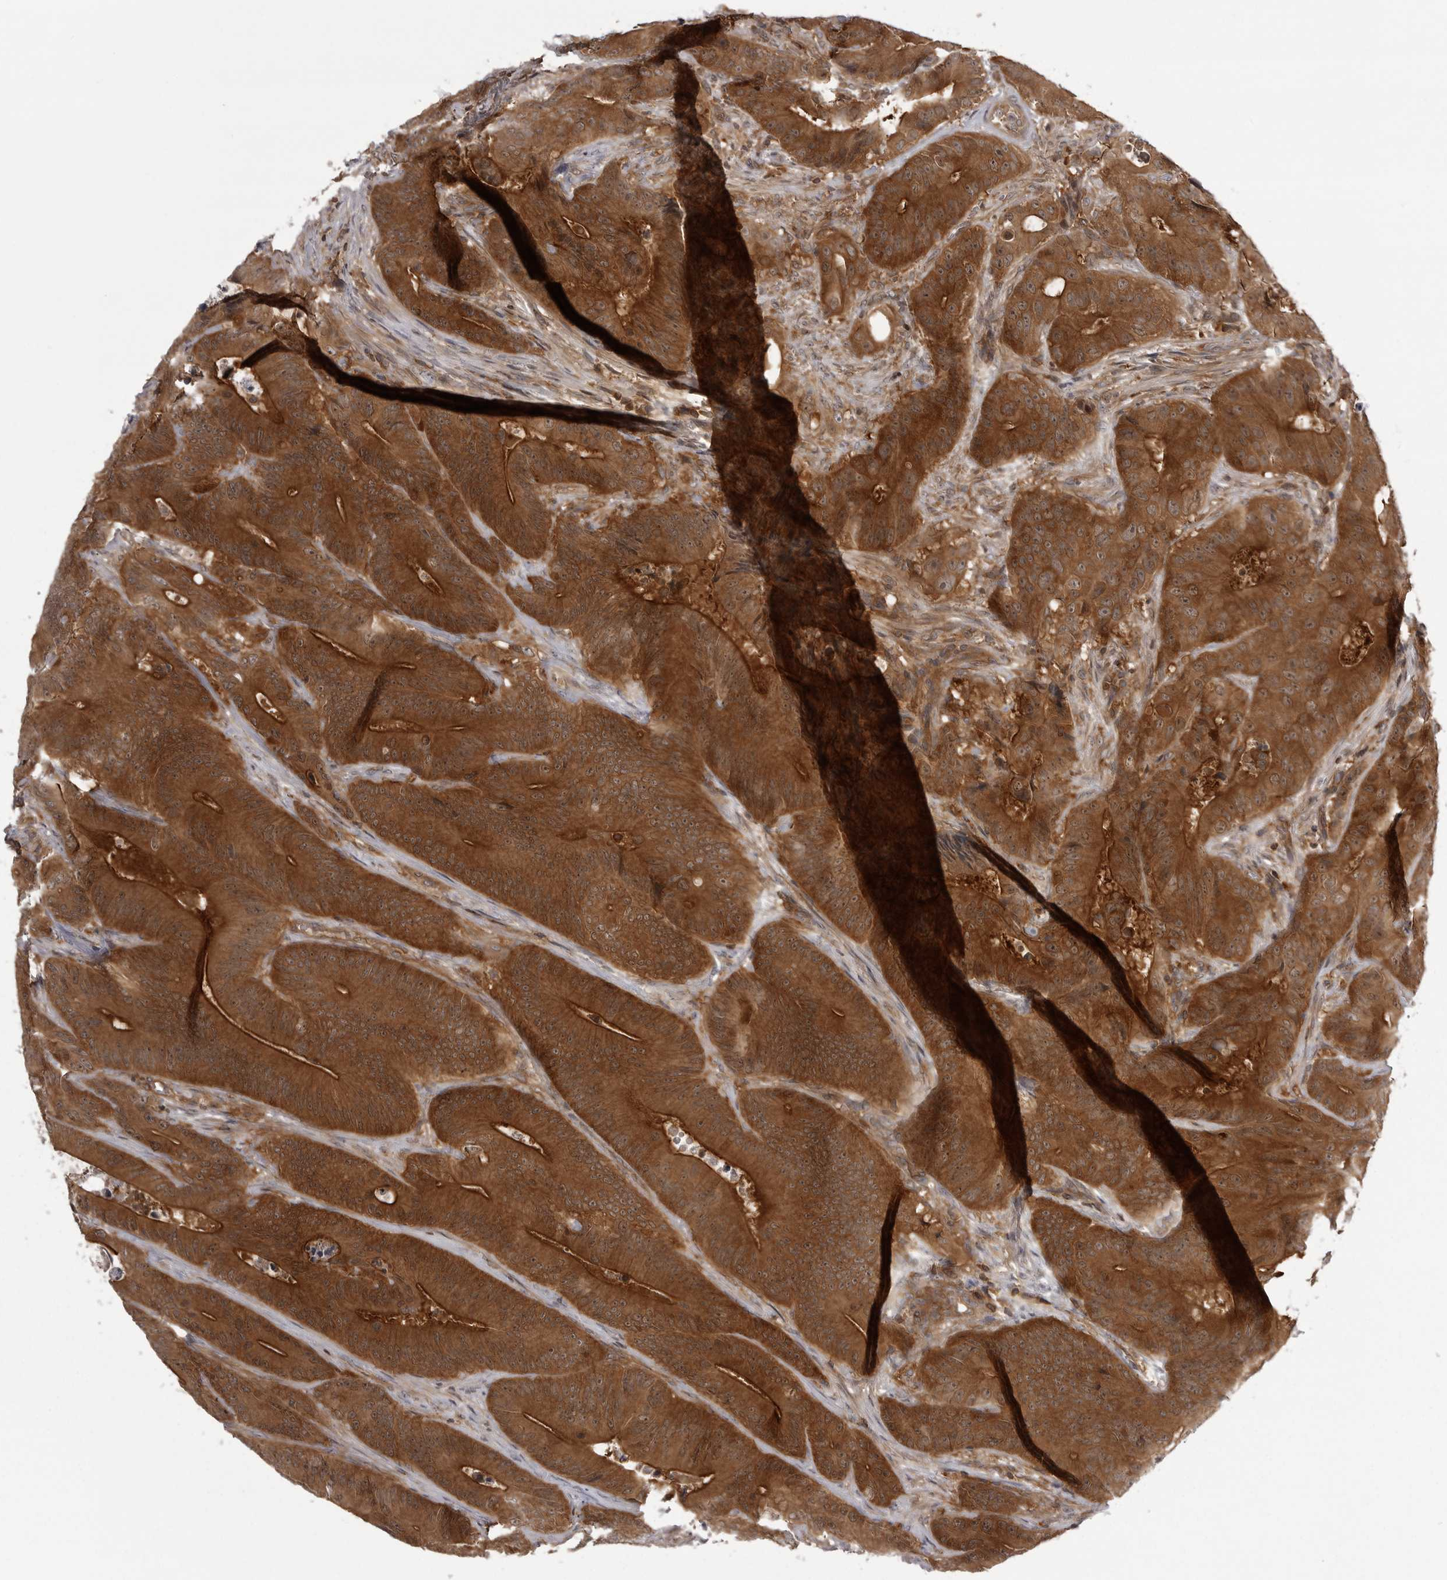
{"staining": {"intensity": "strong", "quantity": ">75%", "location": "cytoplasmic/membranous"}, "tissue": "colorectal cancer", "cell_type": "Tumor cells", "image_type": "cancer", "snomed": [{"axis": "morphology", "description": "Adenocarcinoma, NOS"}, {"axis": "topography", "description": "Colon"}], "caption": "This is an image of immunohistochemistry staining of colorectal adenocarcinoma, which shows strong staining in the cytoplasmic/membranous of tumor cells.", "gene": "STK24", "patient": {"sex": "male", "age": 83}}